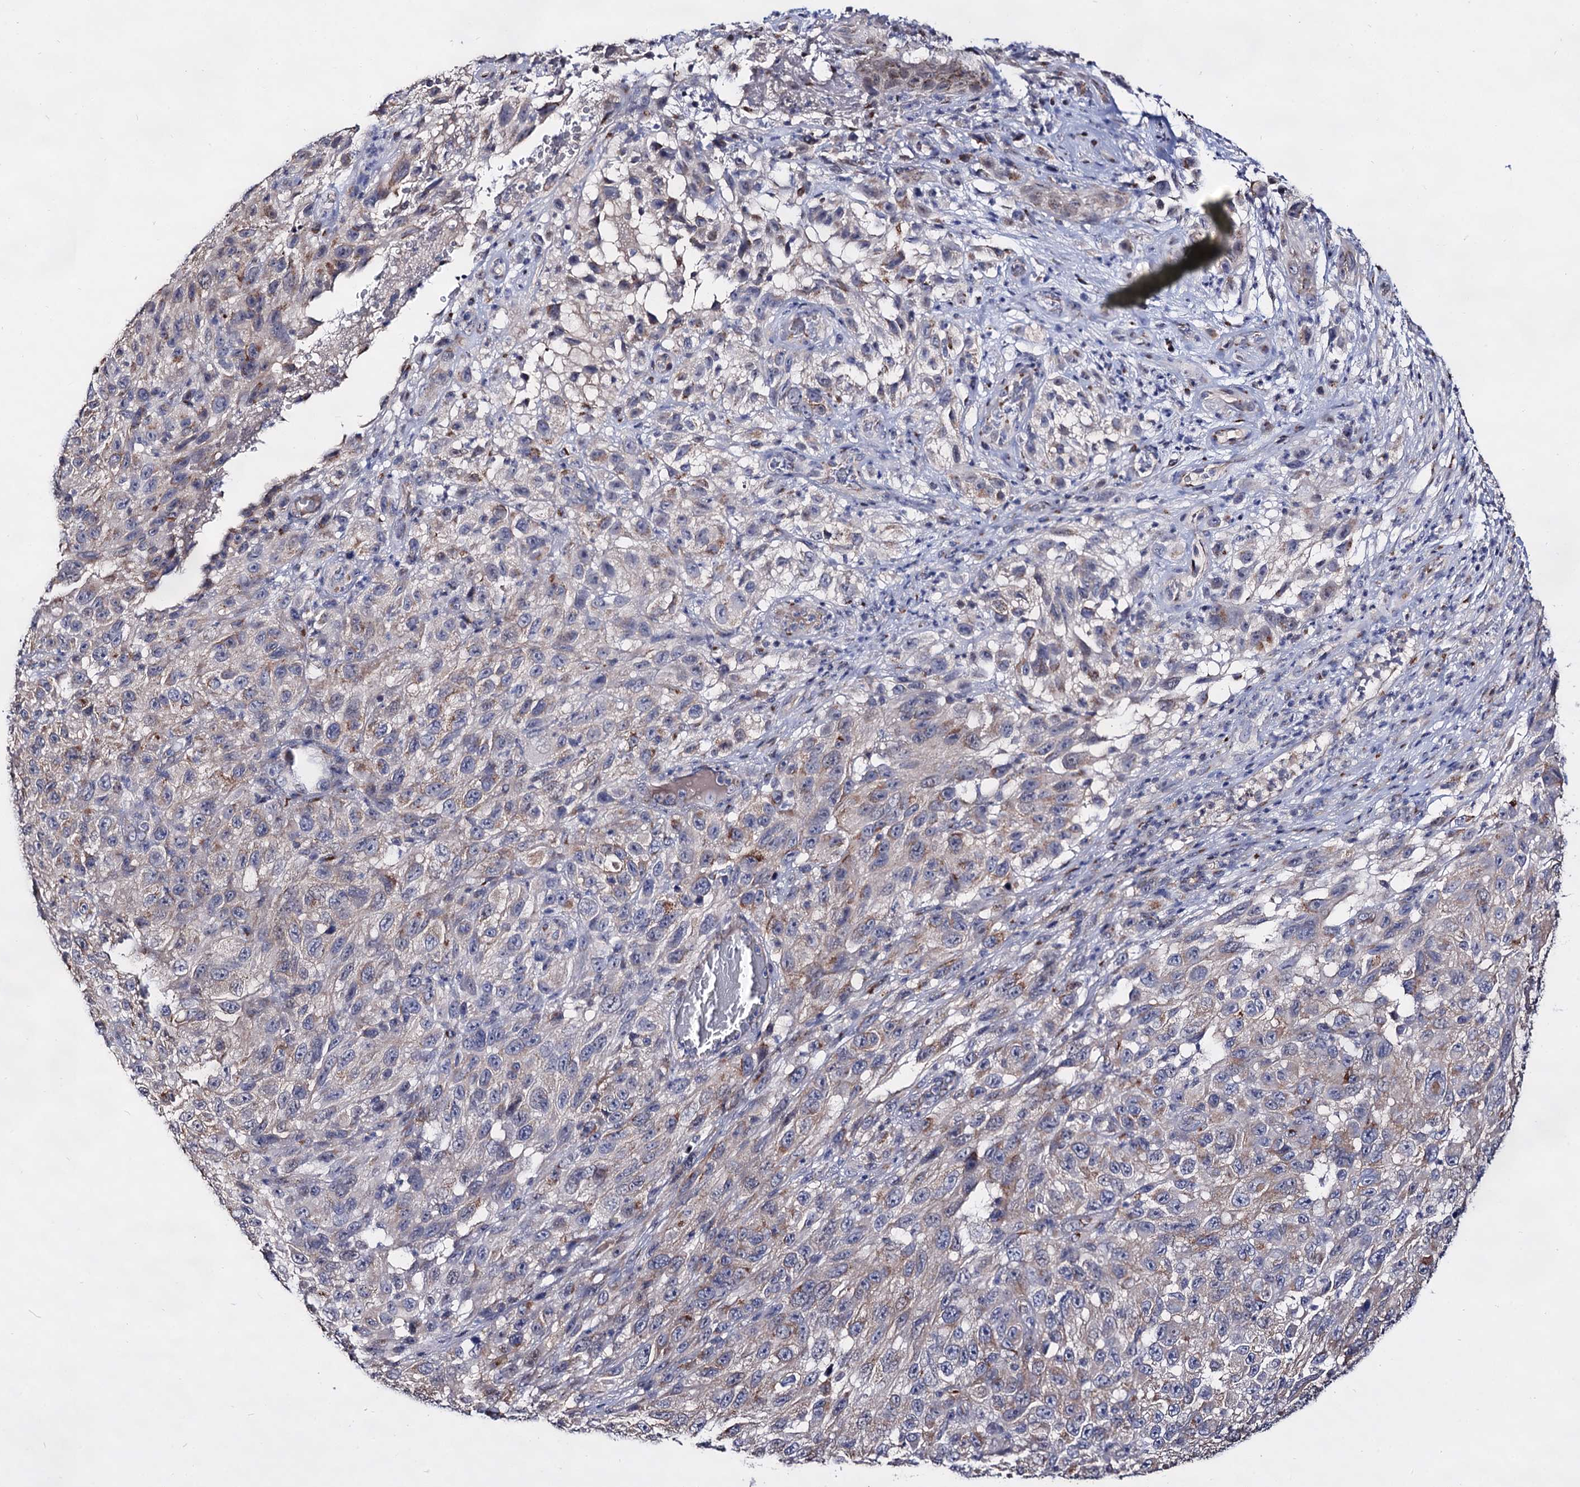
{"staining": {"intensity": "weak", "quantity": "<25%", "location": "cytoplasmic/membranous"}, "tissue": "melanoma", "cell_type": "Tumor cells", "image_type": "cancer", "snomed": [{"axis": "morphology", "description": "Malignant melanoma, NOS"}, {"axis": "topography", "description": "Skin"}], "caption": "Malignant melanoma stained for a protein using IHC demonstrates no staining tumor cells.", "gene": "ARFIP2", "patient": {"sex": "female", "age": 96}}